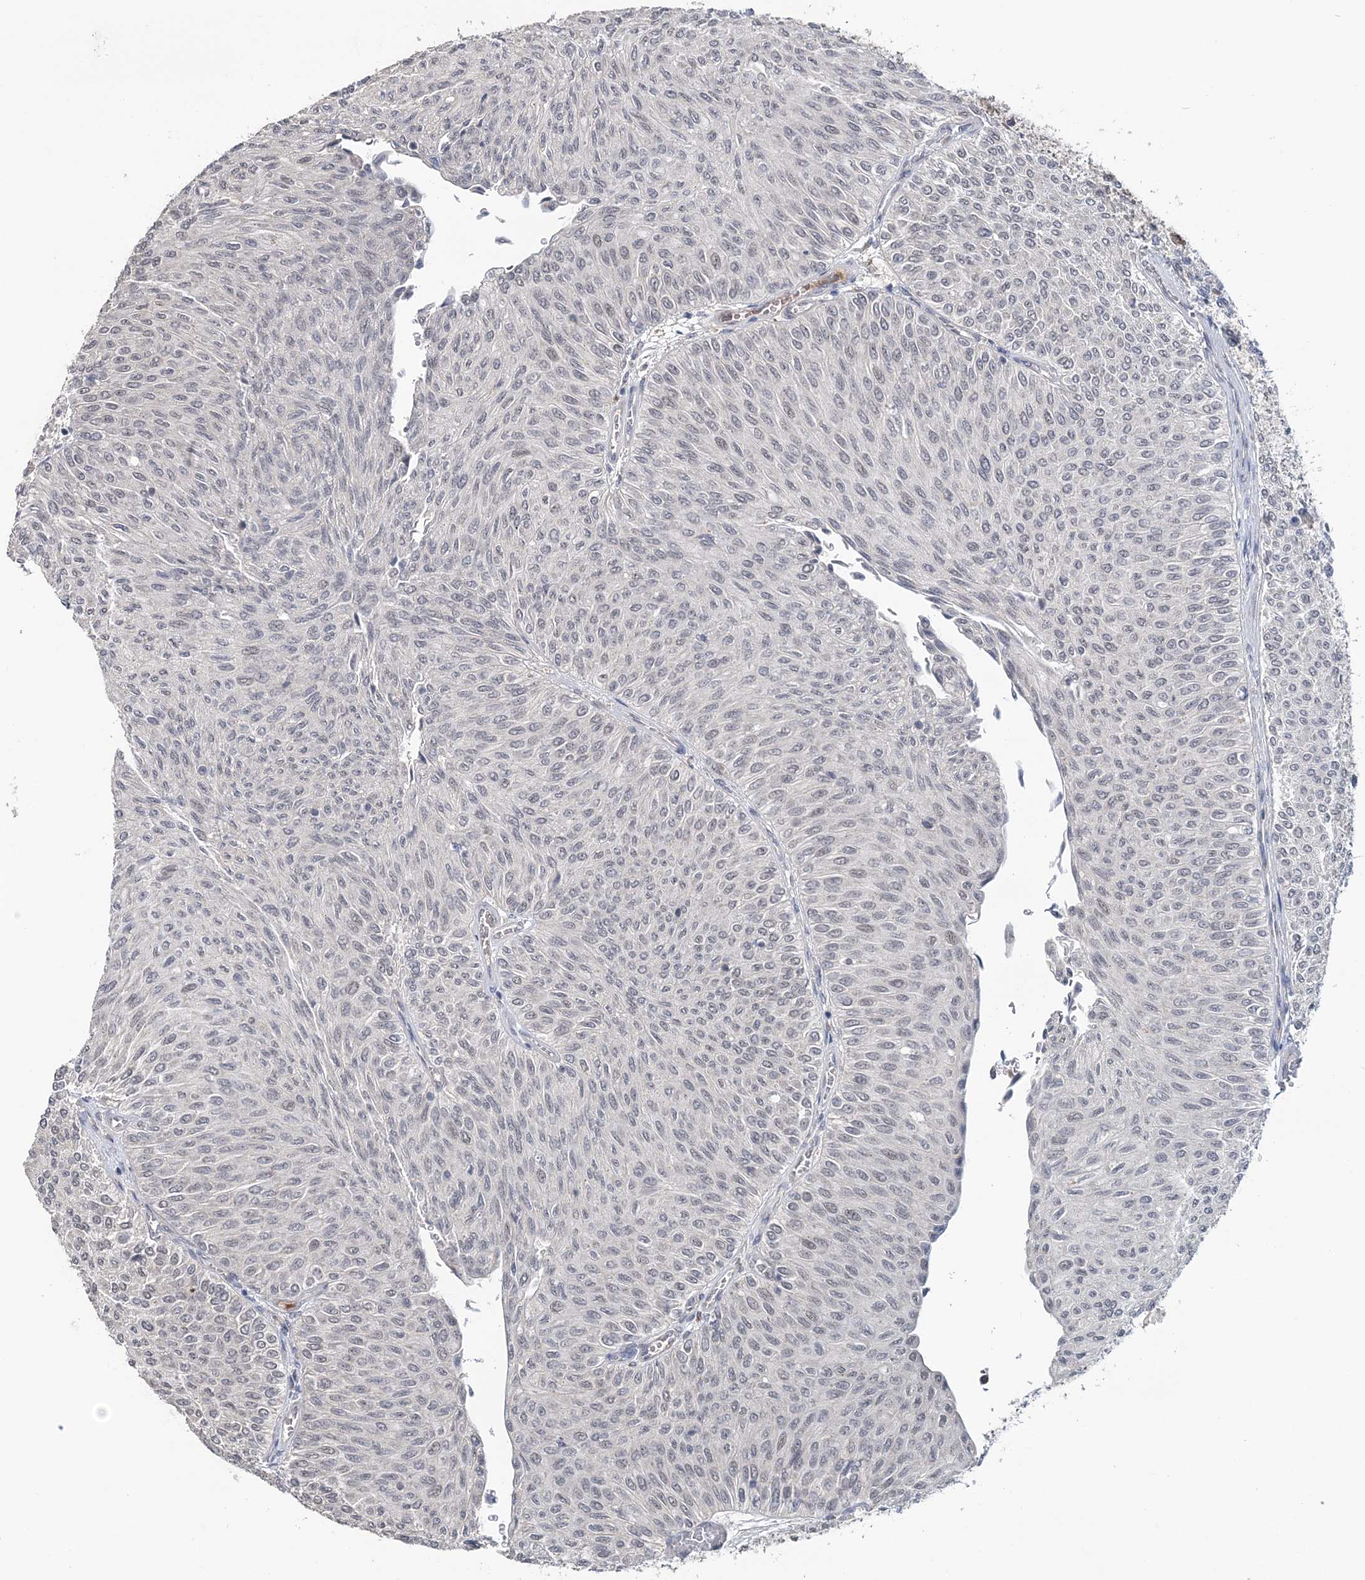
{"staining": {"intensity": "negative", "quantity": "none", "location": "none"}, "tissue": "urothelial cancer", "cell_type": "Tumor cells", "image_type": "cancer", "snomed": [{"axis": "morphology", "description": "Urothelial carcinoma, Low grade"}, {"axis": "topography", "description": "Urinary bladder"}], "caption": "Tumor cells show no significant staining in urothelial cancer.", "gene": "TSHZ2", "patient": {"sex": "male", "age": 78}}